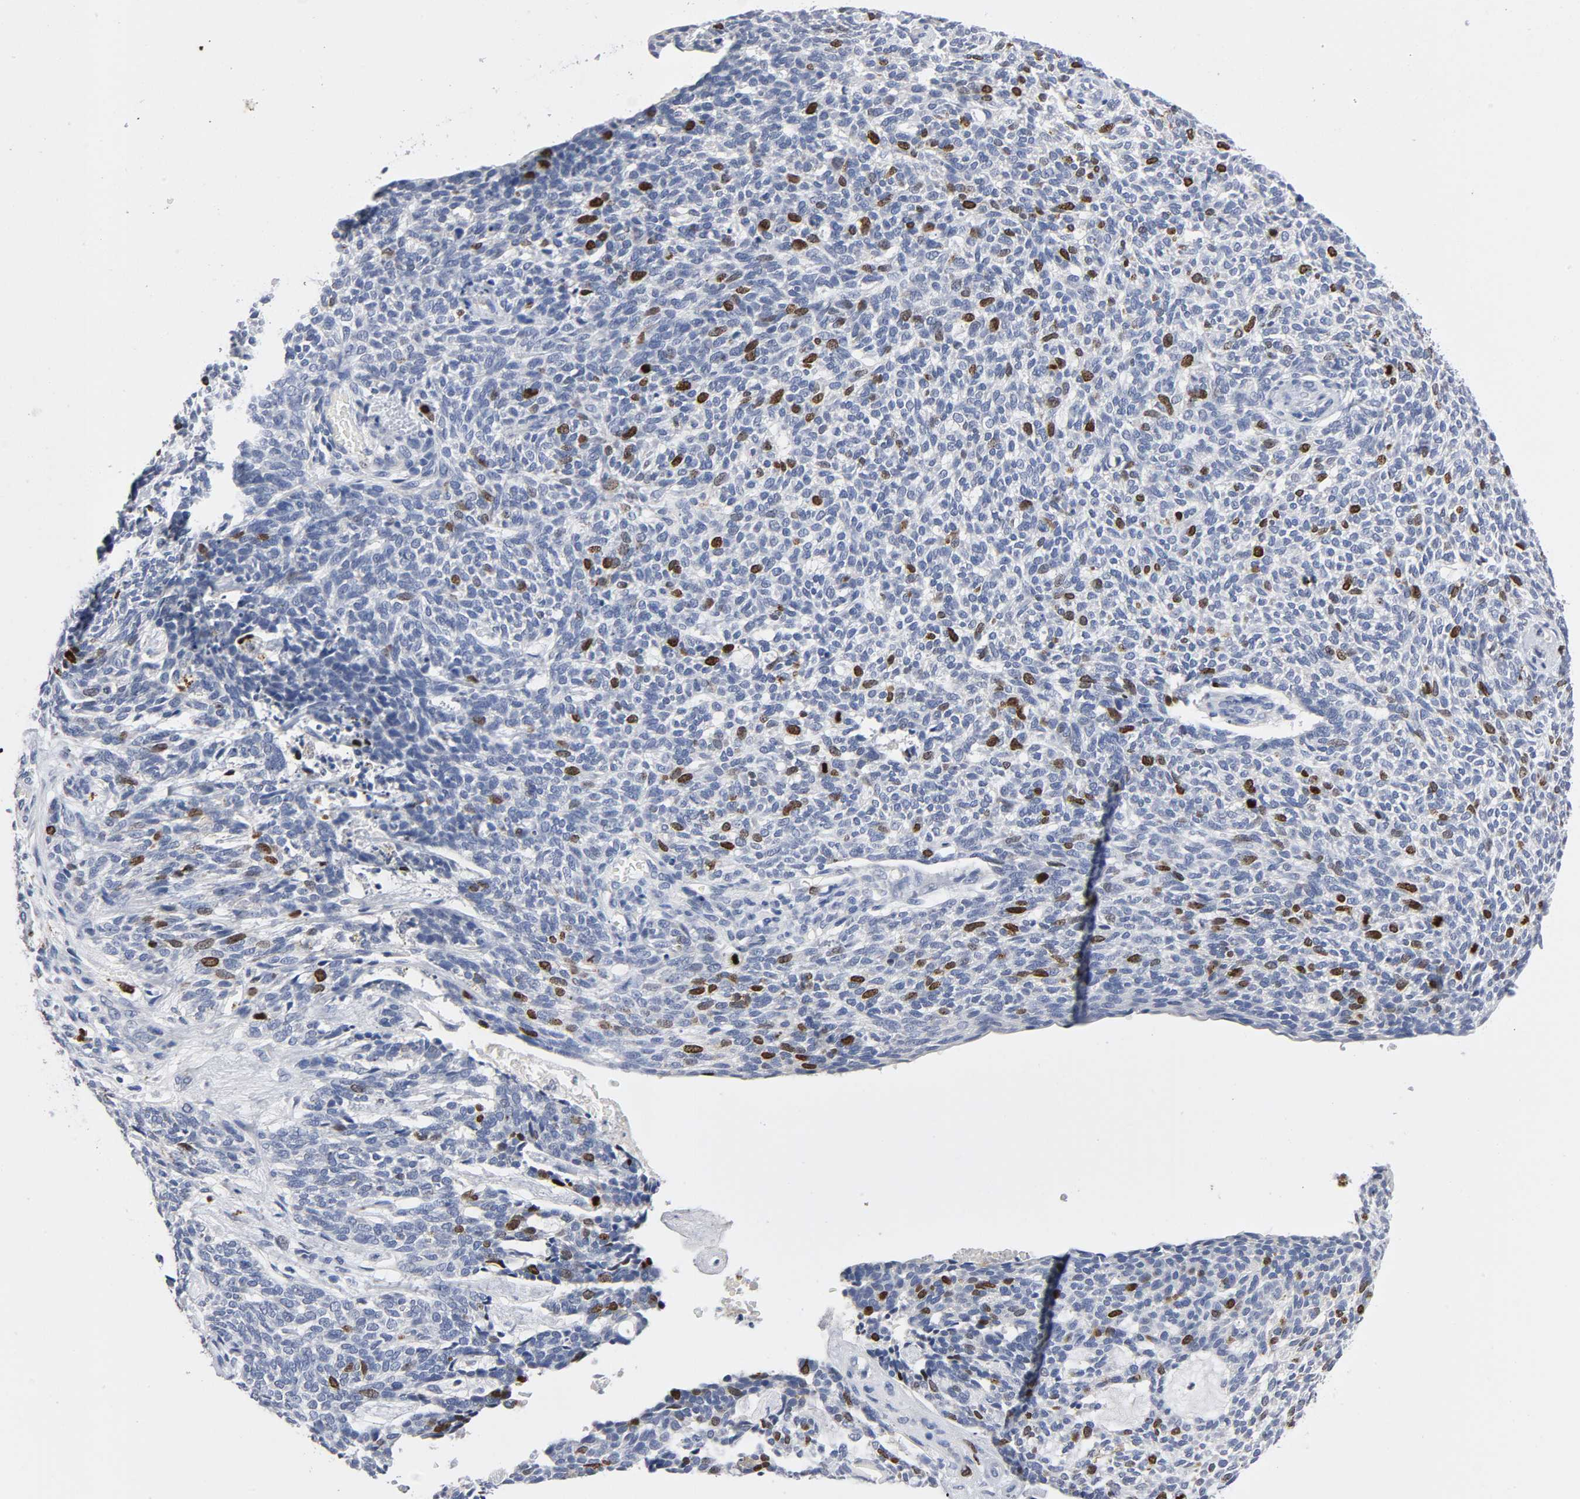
{"staining": {"intensity": "moderate", "quantity": "<25%", "location": "nuclear"}, "tissue": "skin cancer", "cell_type": "Tumor cells", "image_type": "cancer", "snomed": [{"axis": "morphology", "description": "Normal tissue, NOS"}, {"axis": "morphology", "description": "Basal cell carcinoma"}, {"axis": "topography", "description": "Skin"}], "caption": "Immunohistochemistry (DAB (3,3'-diaminobenzidine)) staining of skin cancer demonstrates moderate nuclear protein positivity in about <25% of tumor cells. Nuclei are stained in blue.", "gene": "BIRC5", "patient": {"sex": "male", "age": 87}}